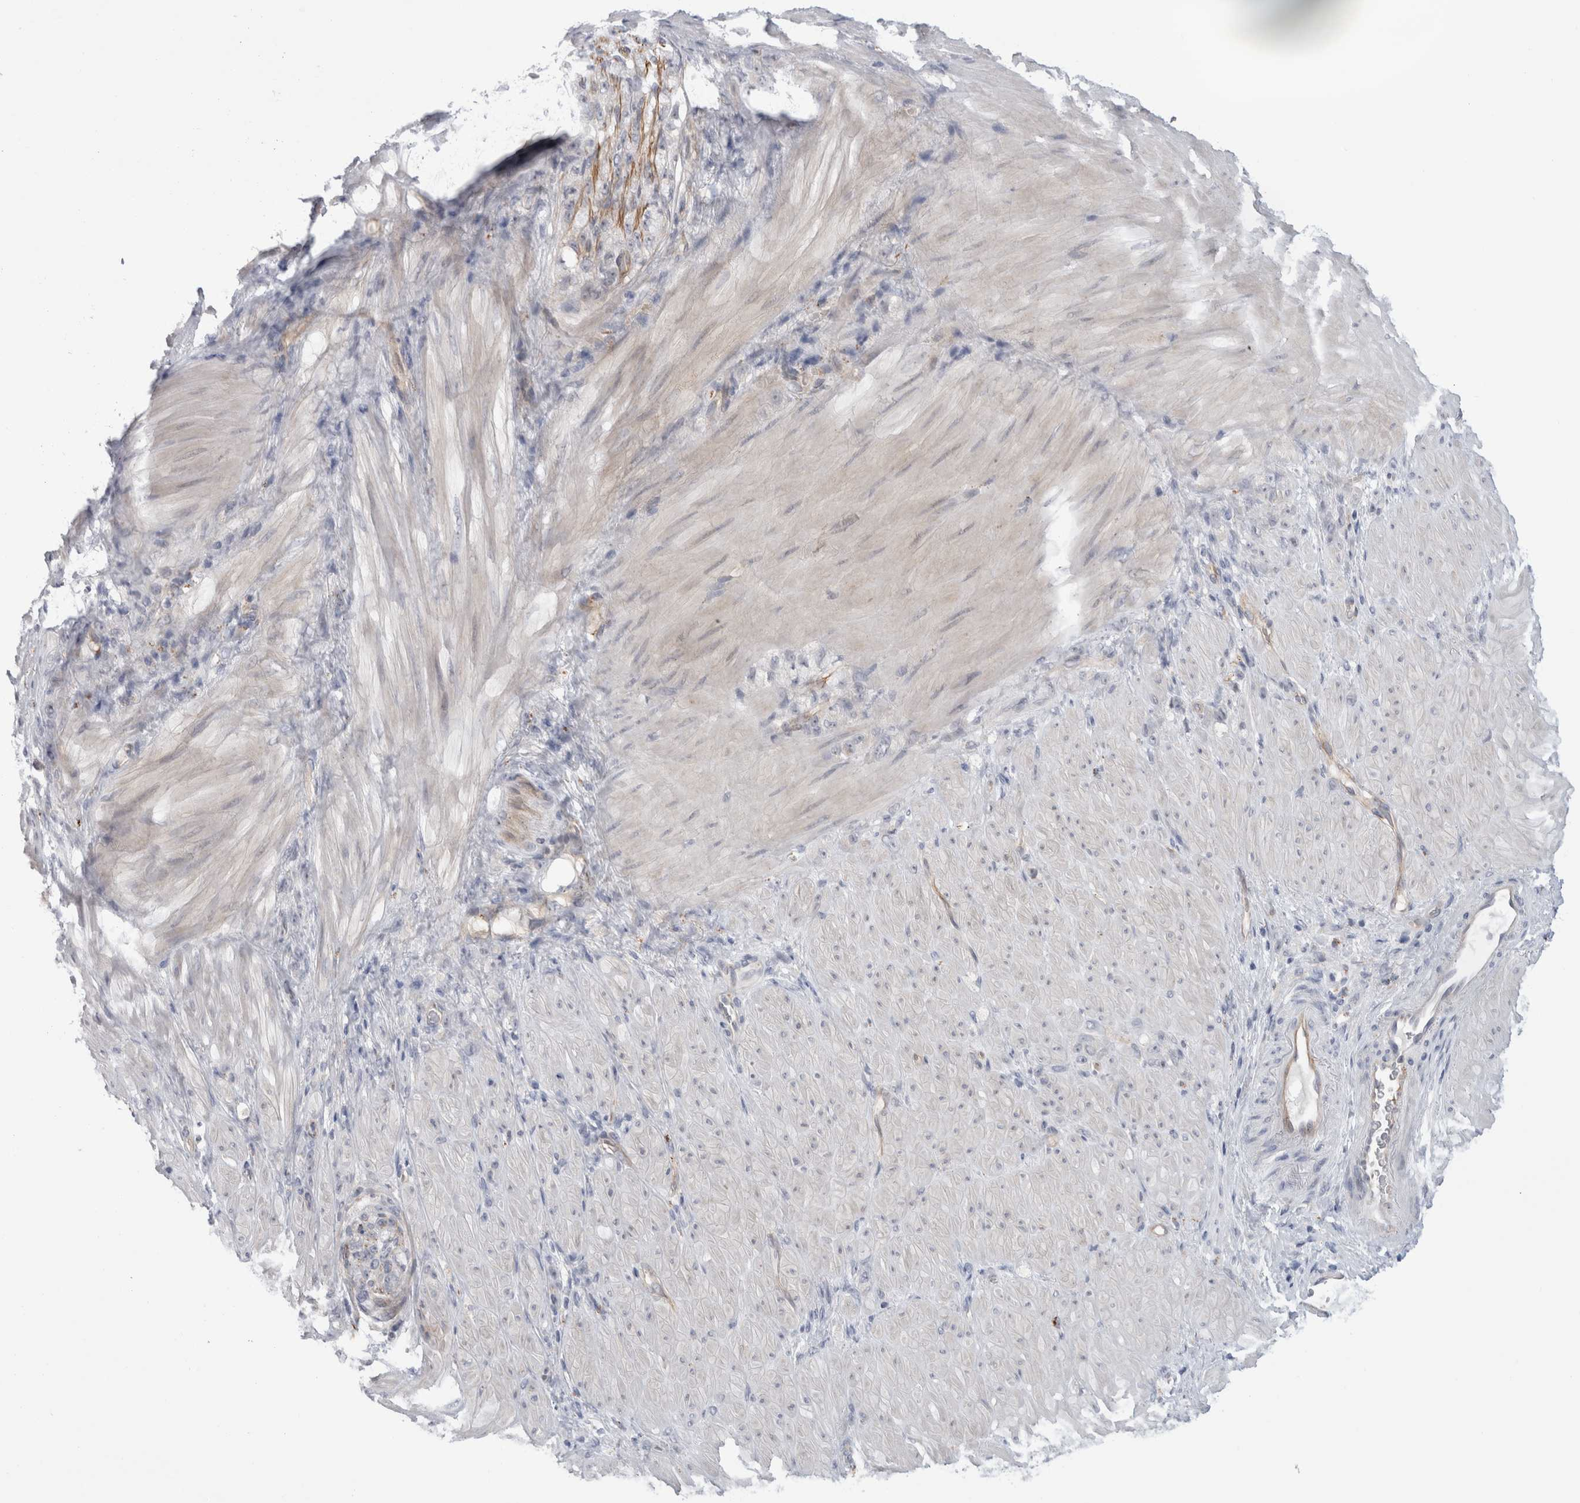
{"staining": {"intensity": "negative", "quantity": "none", "location": "none"}, "tissue": "stomach cancer", "cell_type": "Tumor cells", "image_type": "cancer", "snomed": [{"axis": "morphology", "description": "Normal tissue, NOS"}, {"axis": "morphology", "description": "Adenocarcinoma, NOS"}, {"axis": "topography", "description": "Stomach"}], "caption": "There is no significant positivity in tumor cells of stomach cancer.", "gene": "ANKMY1", "patient": {"sex": "male", "age": 82}}